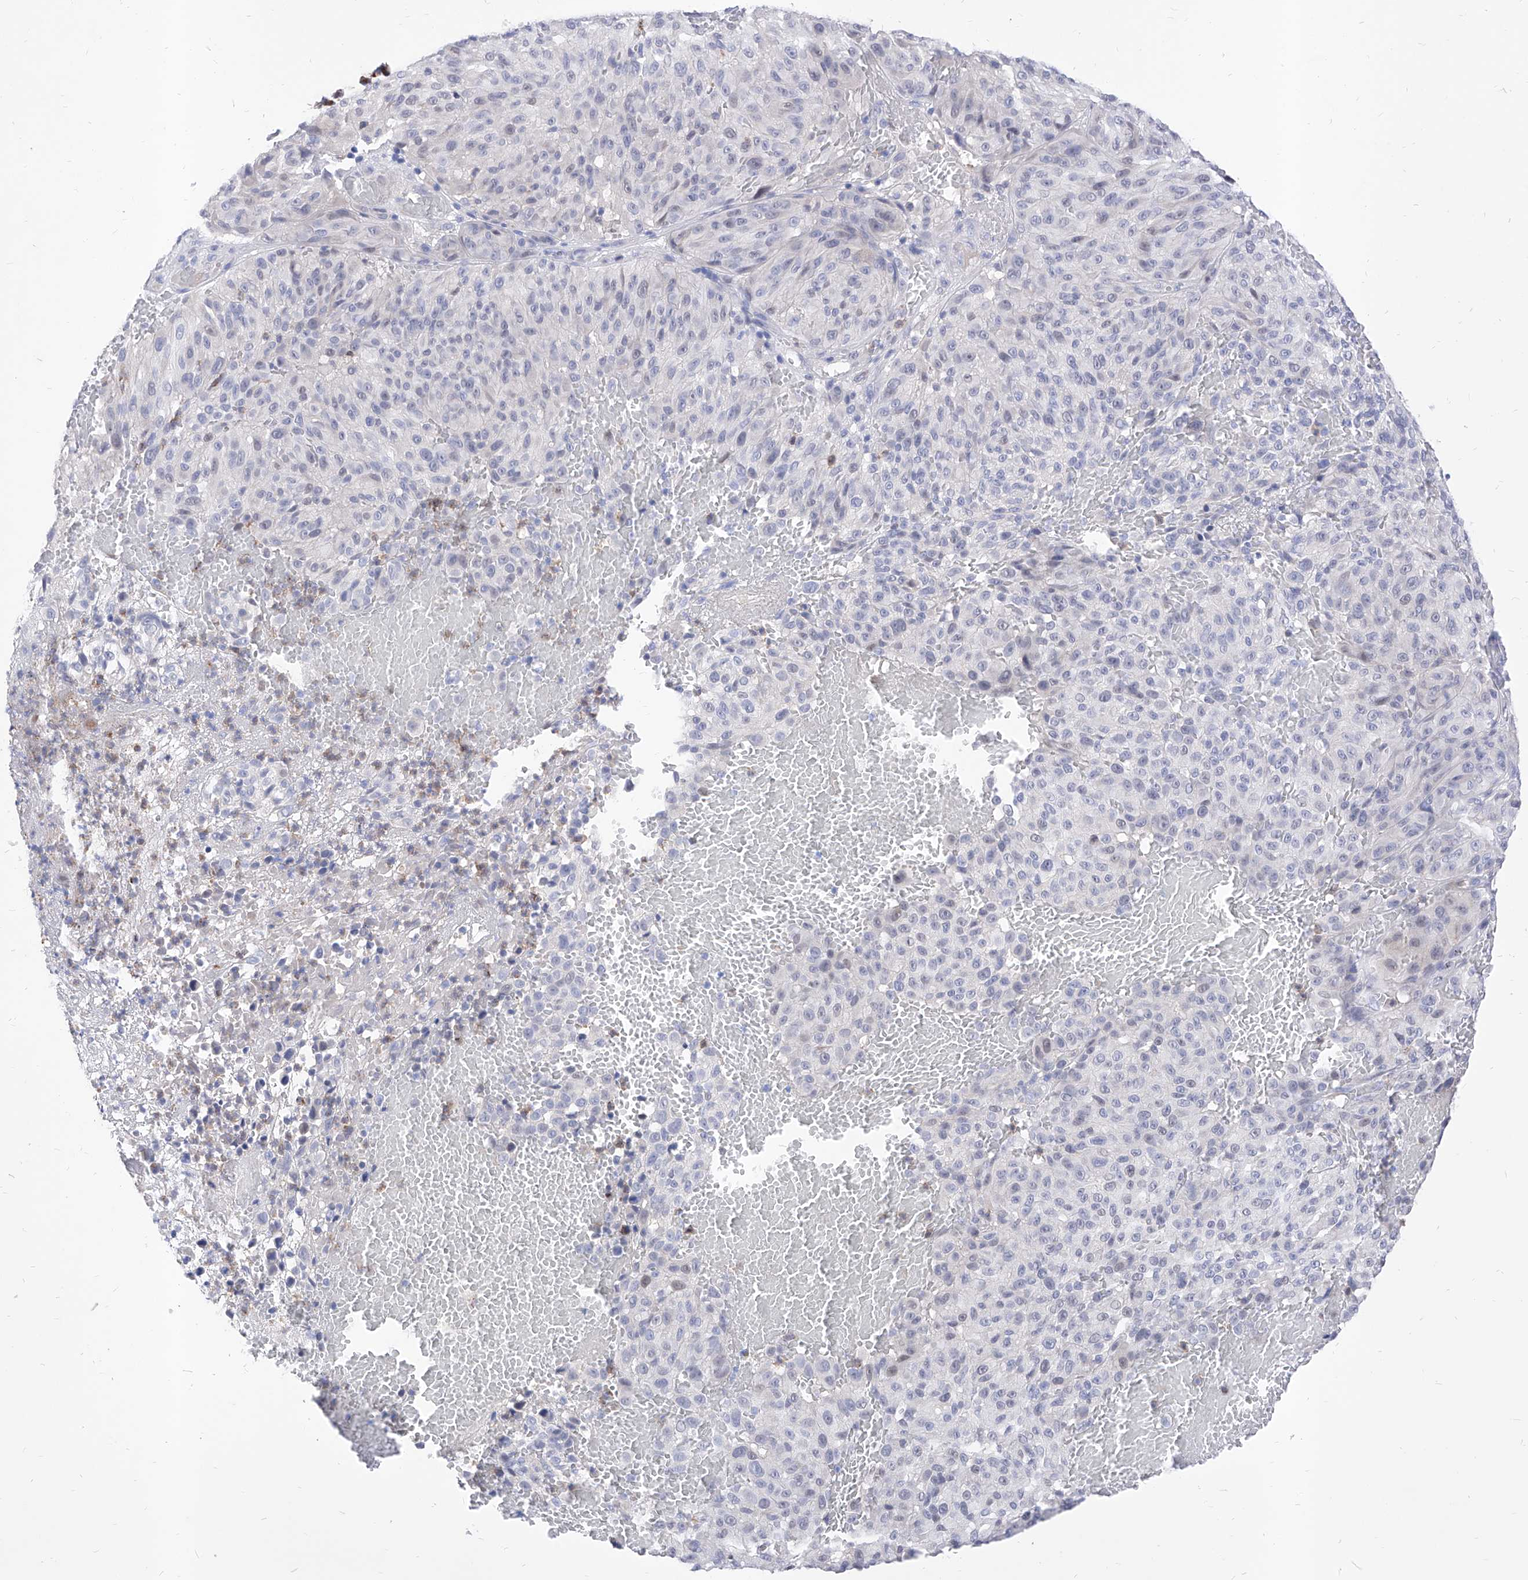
{"staining": {"intensity": "negative", "quantity": "none", "location": "none"}, "tissue": "melanoma", "cell_type": "Tumor cells", "image_type": "cancer", "snomed": [{"axis": "morphology", "description": "Malignant melanoma, NOS"}, {"axis": "topography", "description": "Skin"}], "caption": "This is a photomicrograph of immunohistochemistry staining of malignant melanoma, which shows no staining in tumor cells.", "gene": "VAX1", "patient": {"sex": "male", "age": 83}}